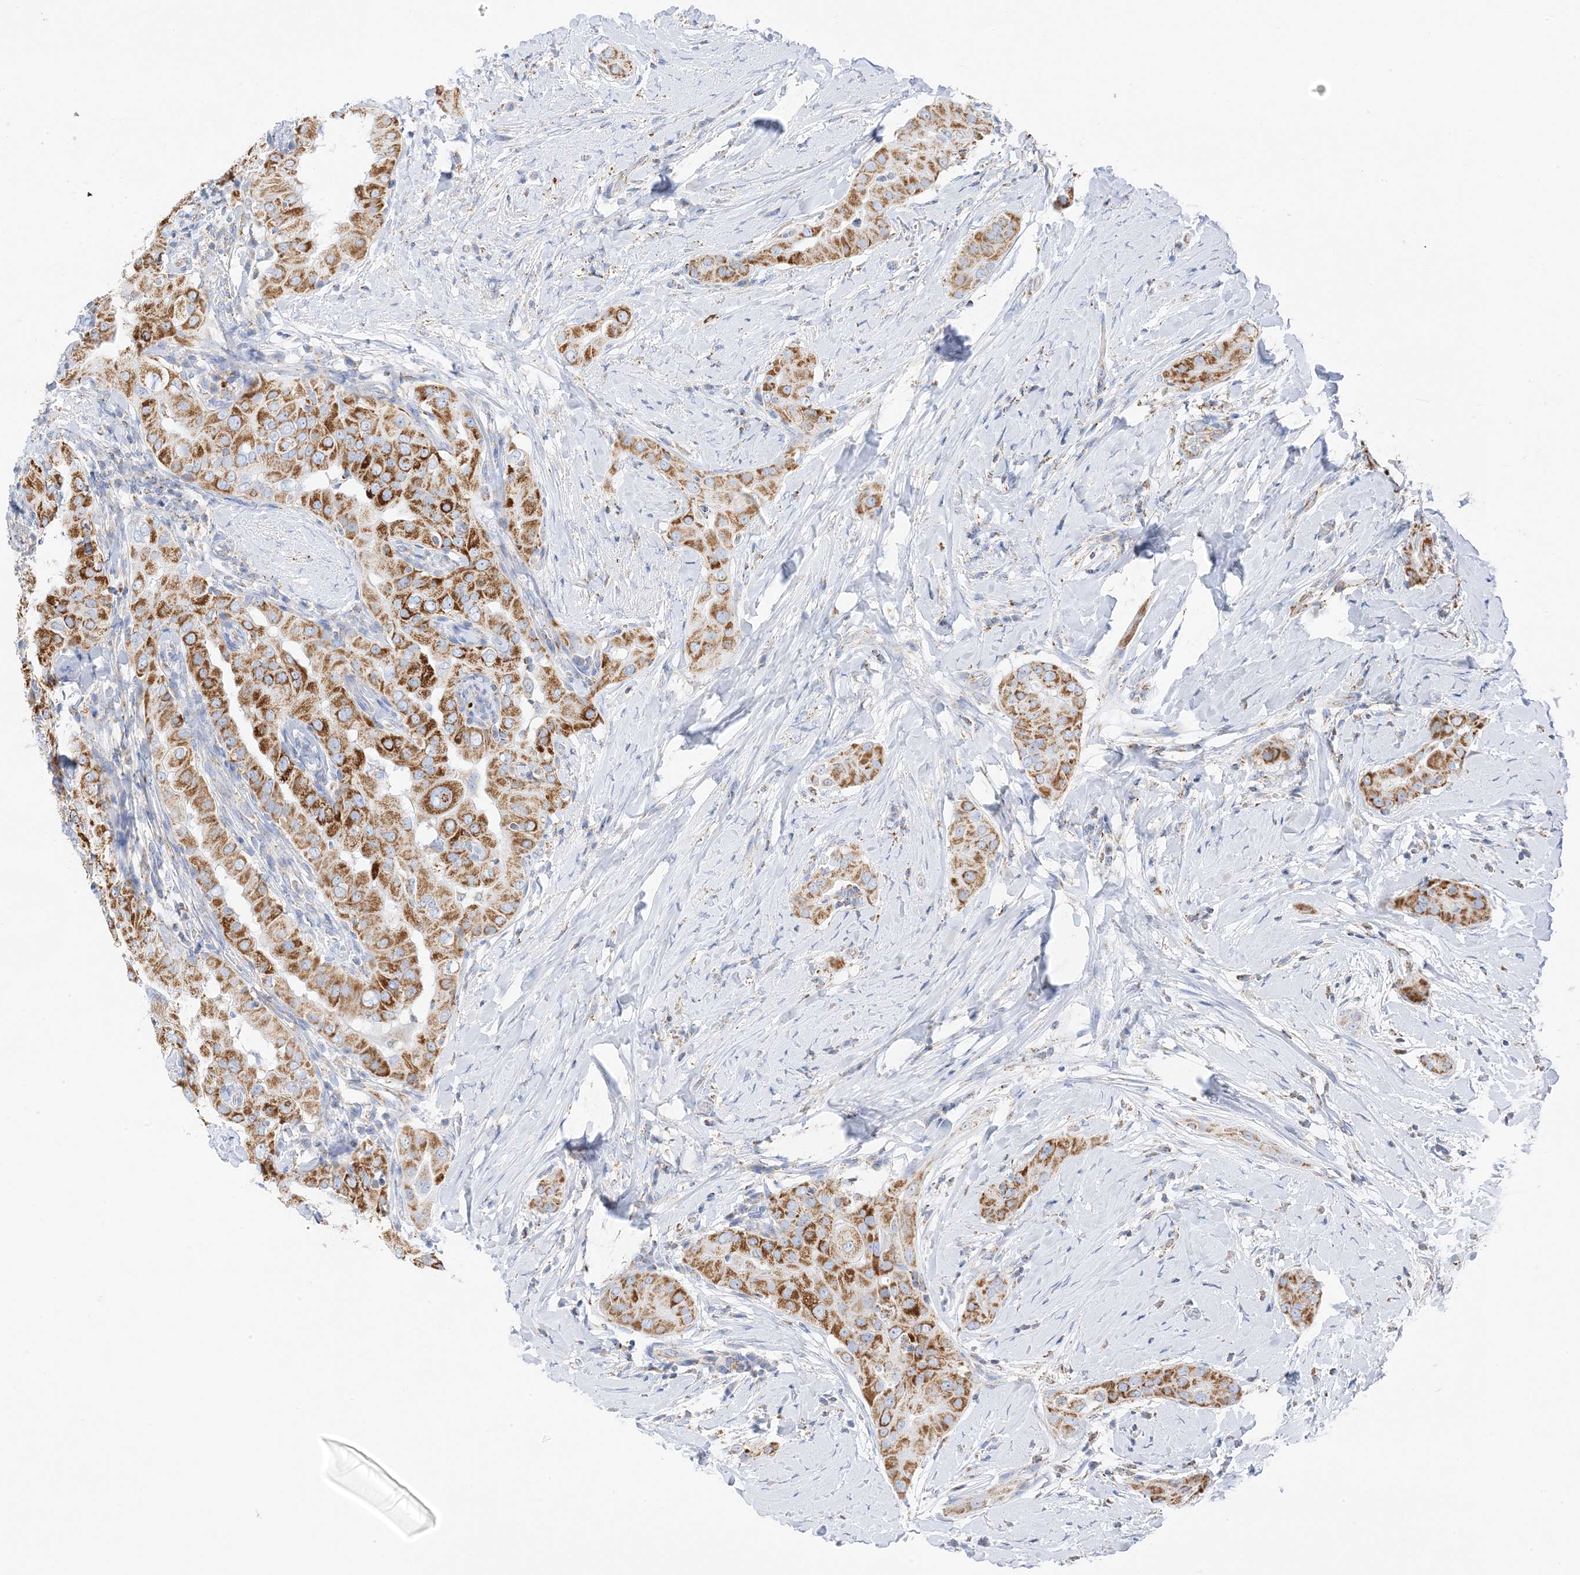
{"staining": {"intensity": "strong", "quantity": ">75%", "location": "cytoplasmic/membranous"}, "tissue": "thyroid cancer", "cell_type": "Tumor cells", "image_type": "cancer", "snomed": [{"axis": "morphology", "description": "Papillary adenocarcinoma, NOS"}, {"axis": "topography", "description": "Thyroid gland"}], "caption": "Strong cytoplasmic/membranous protein expression is appreciated in about >75% of tumor cells in thyroid papillary adenocarcinoma.", "gene": "CAPN13", "patient": {"sex": "male", "age": 33}}